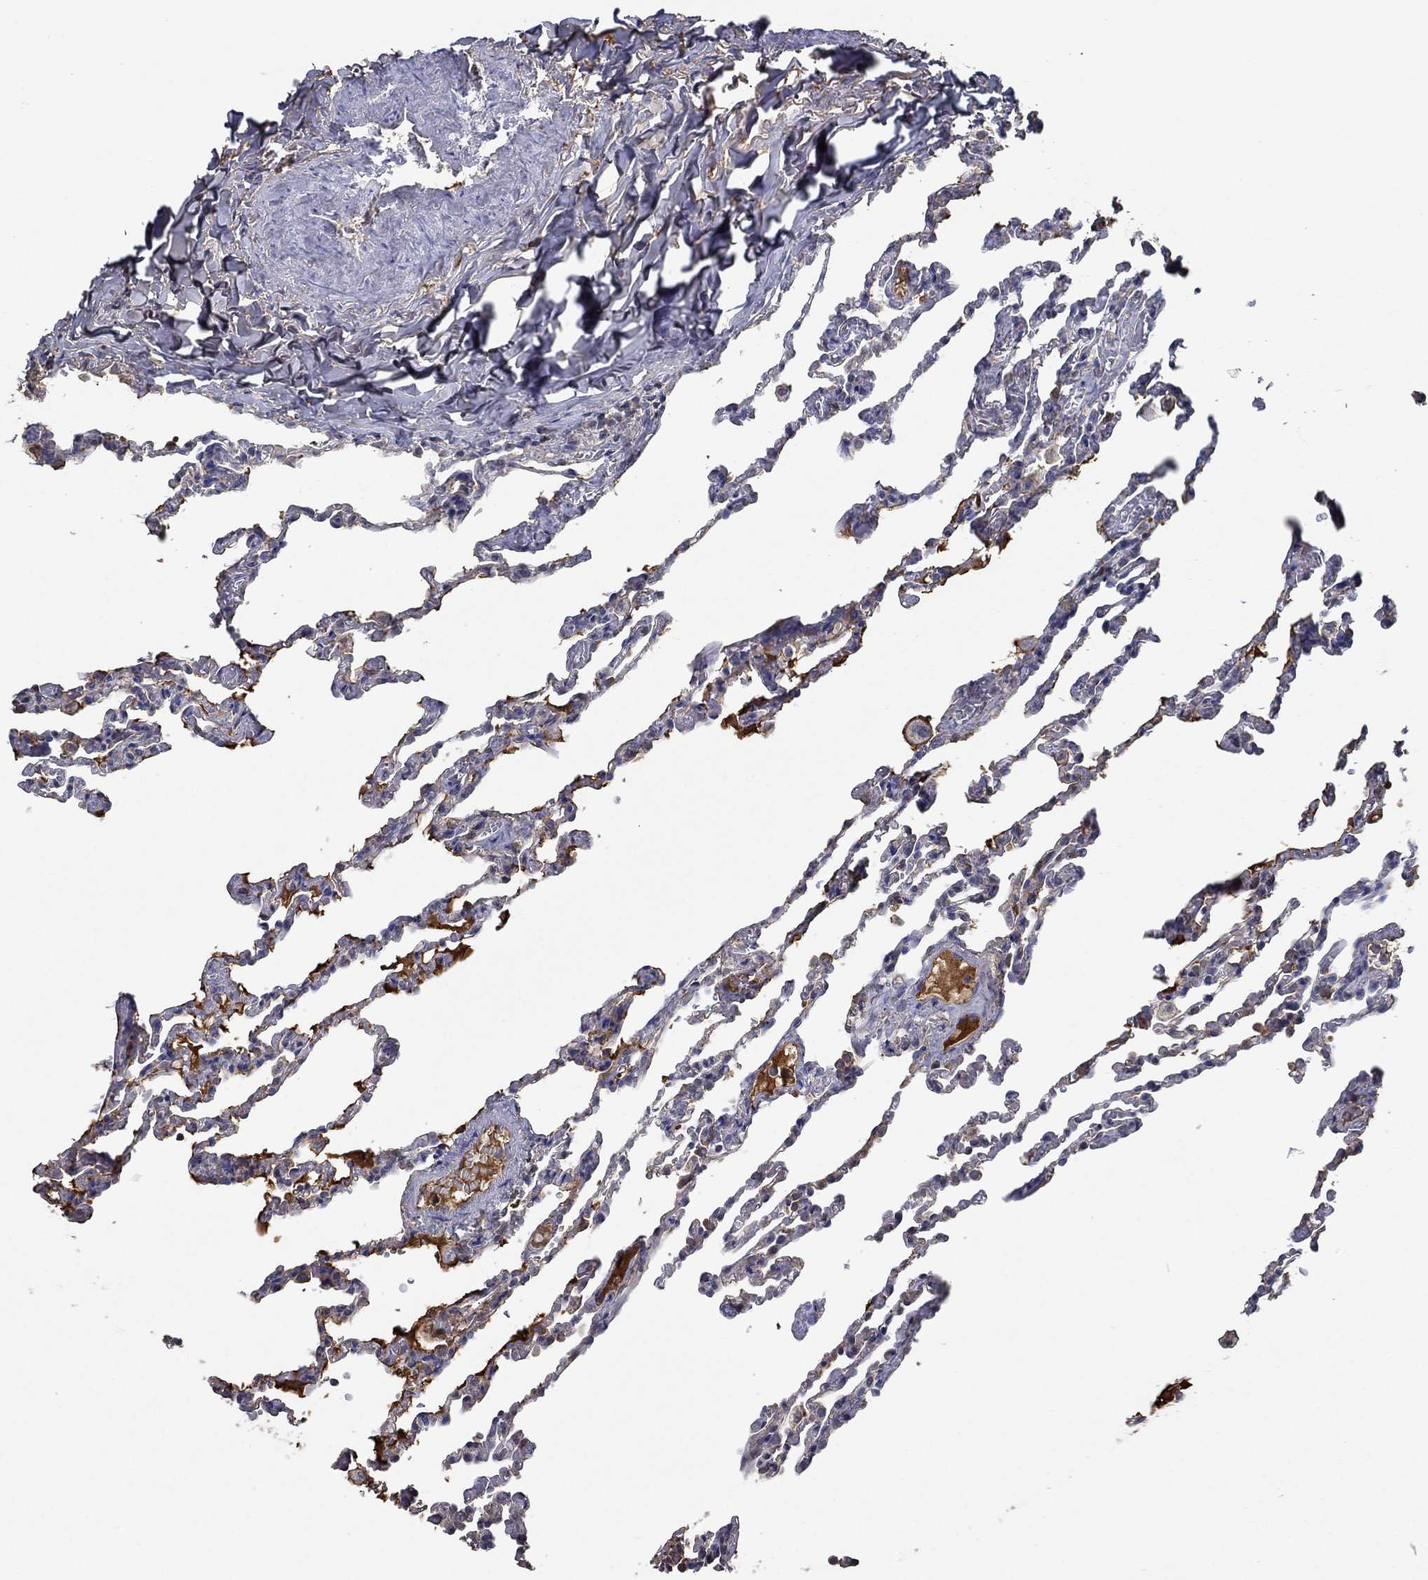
{"staining": {"intensity": "negative", "quantity": "none", "location": "none"}, "tissue": "lung", "cell_type": "Alveolar cells", "image_type": "normal", "snomed": [{"axis": "morphology", "description": "Normal tissue, NOS"}, {"axis": "topography", "description": "Lung"}], "caption": "DAB immunohistochemical staining of unremarkable lung exhibits no significant positivity in alveolar cells. (Brightfield microscopy of DAB (3,3'-diaminobenzidine) immunohistochemistry (IHC) at high magnification).", "gene": "IL10", "patient": {"sex": "female", "age": 43}}